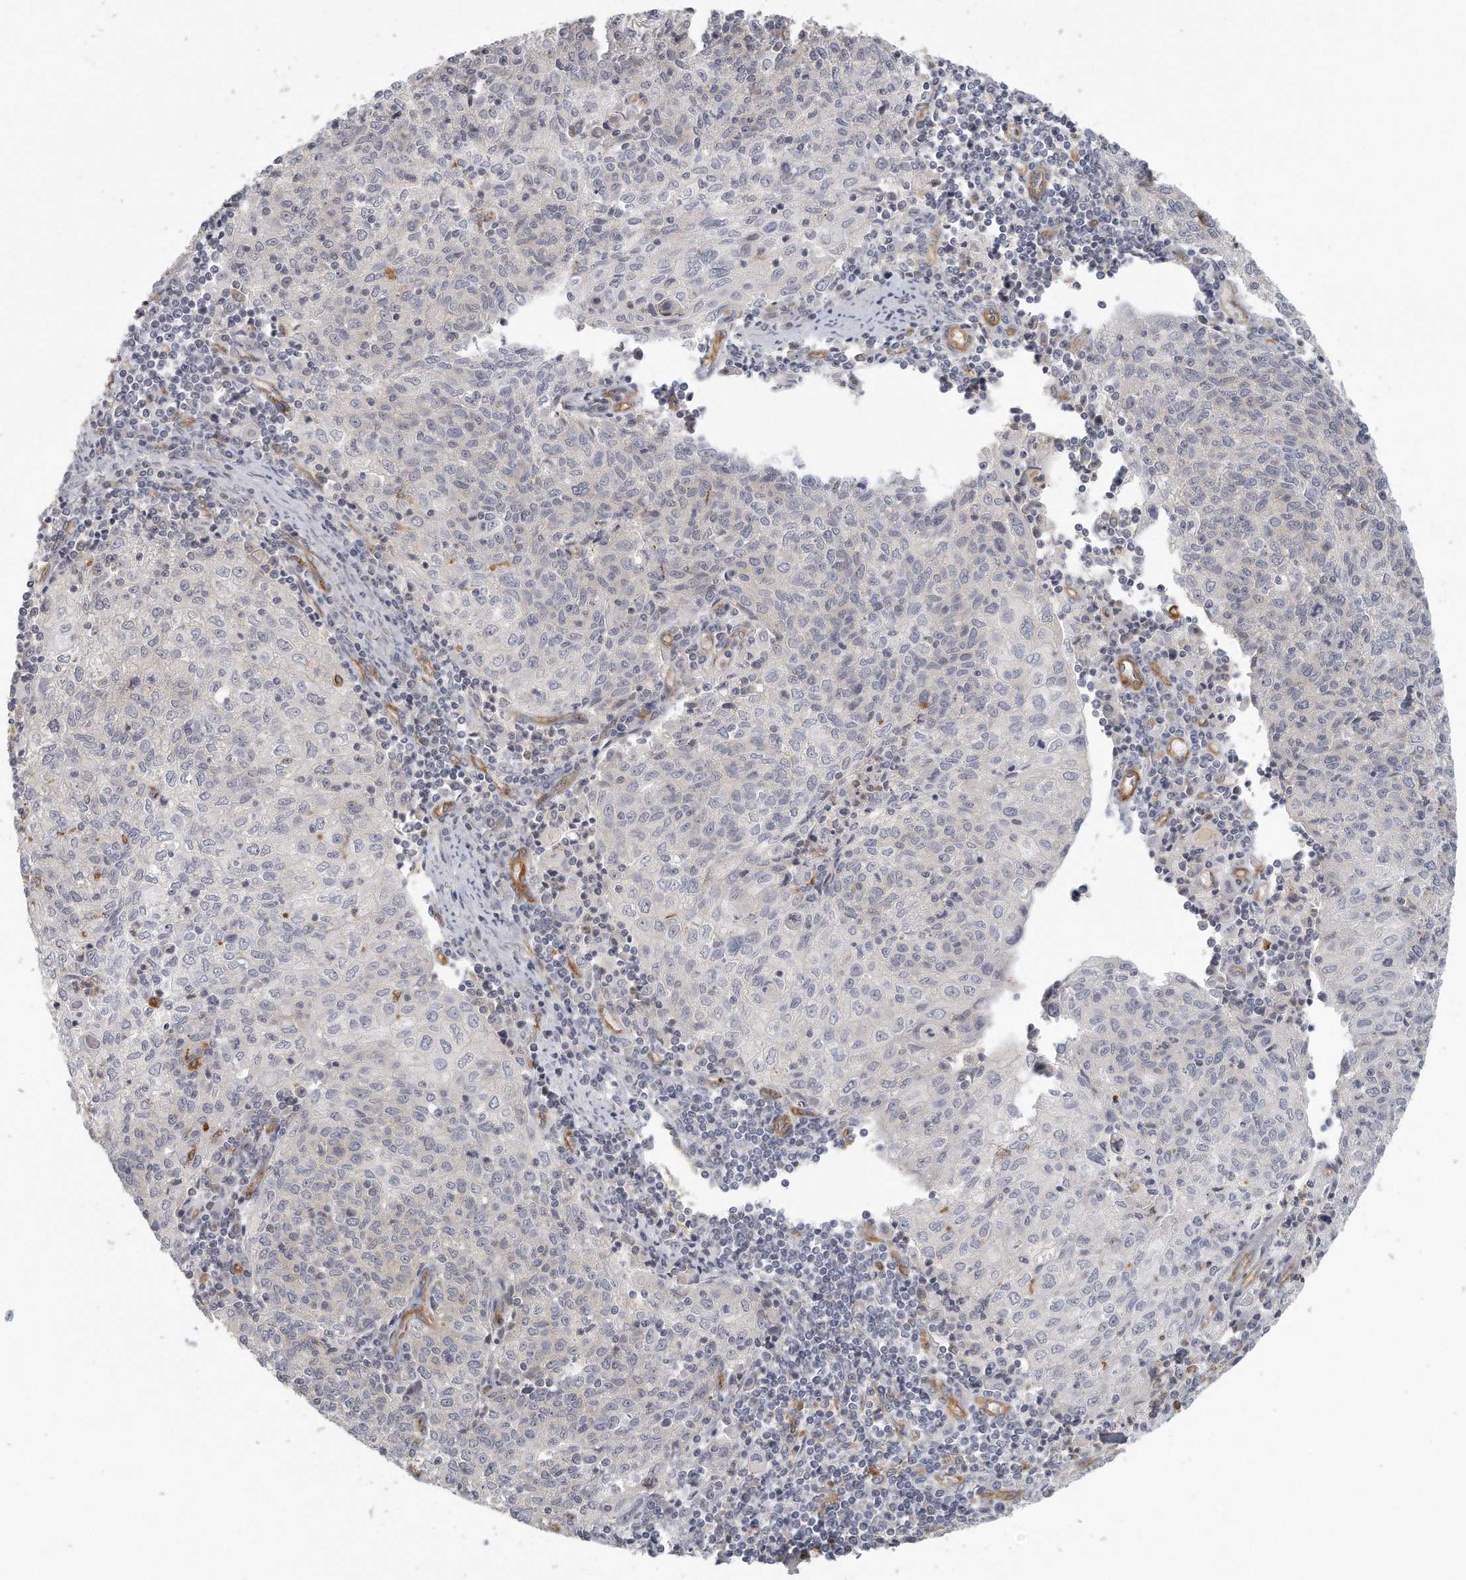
{"staining": {"intensity": "negative", "quantity": "none", "location": "none"}, "tissue": "cervical cancer", "cell_type": "Tumor cells", "image_type": "cancer", "snomed": [{"axis": "morphology", "description": "Squamous cell carcinoma, NOS"}, {"axis": "topography", "description": "Cervix"}], "caption": "Protein analysis of cervical squamous cell carcinoma displays no significant staining in tumor cells.", "gene": "MTERF4", "patient": {"sex": "female", "age": 48}}